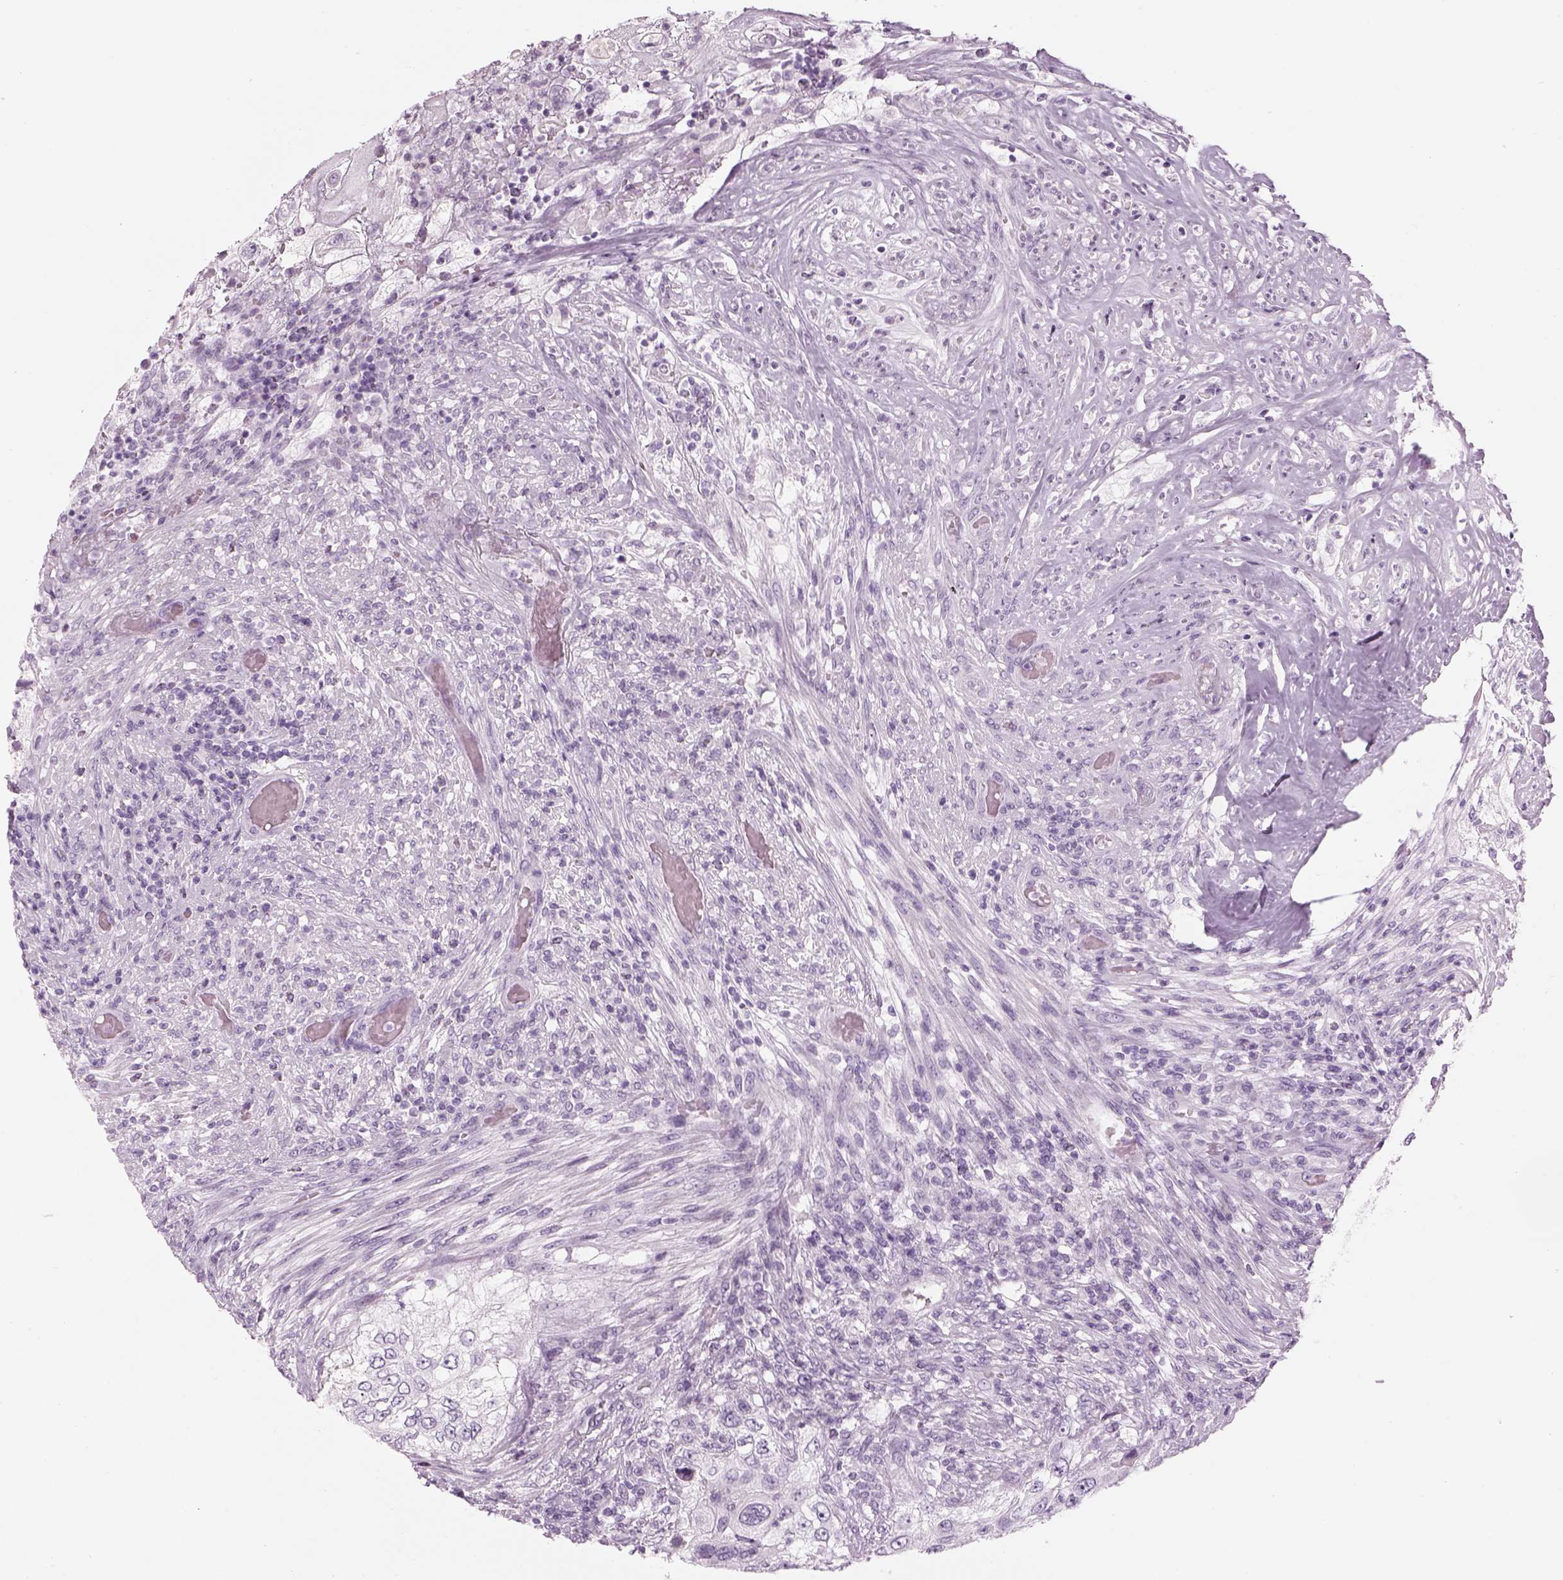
{"staining": {"intensity": "negative", "quantity": "none", "location": "none"}, "tissue": "urothelial cancer", "cell_type": "Tumor cells", "image_type": "cancer", "snomed": [{"axis": "morphology", "description": "Urothelial carcinoma, High grade"}, {"axis": "topography", "description": "Urinary bladder"}], "caption": "Immunohistochemical staining of urothelial cancer exhibits no significant expression in tumor cells.", "gene": "SAG", "patient": {"sex": "female", "age": 60}}